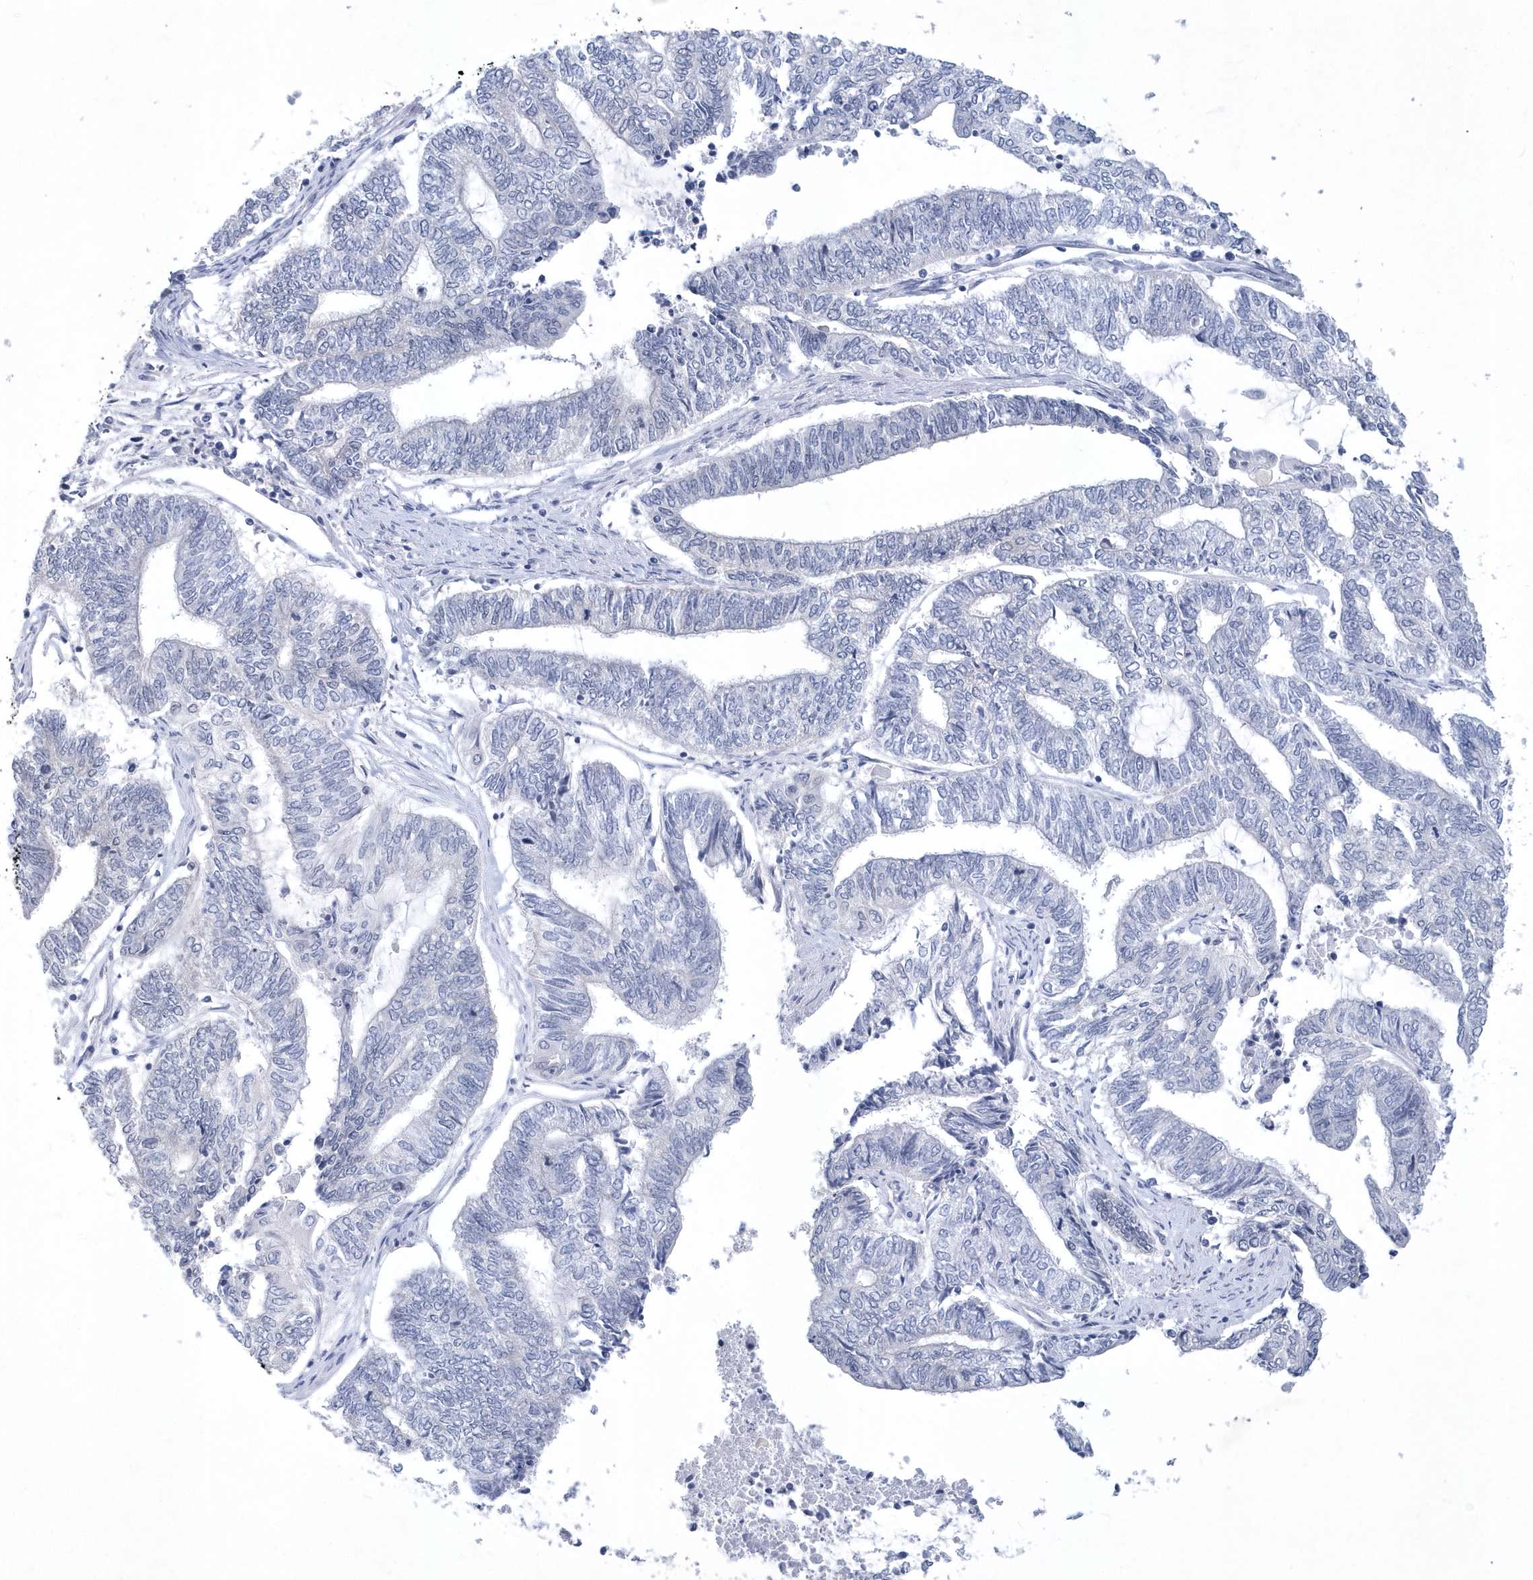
{"staining": {"intensity": "negative", "quantity": "none", "location": "none"}, "tissue": "endometrial cancer", "cell_type": "Tumor cells", "image_type": "cancer", "snomed": [{"axis": "morphology", "description": "Adenocarcinoma, NOS"}, {"axis": "topography", "description": "Uterus"}, {"axis": "topography", "description": "Endometrium"}], "caption": "DAB immunohistochemical staining of endometrial cancer (adenocarcinoma) reveals no significant expression in tumor cells. (Immunohistochemistry, brightfield microscopy, high magnification).", "gene": "SRGAP3", "patient": {"sex": "female", "age": 70}}